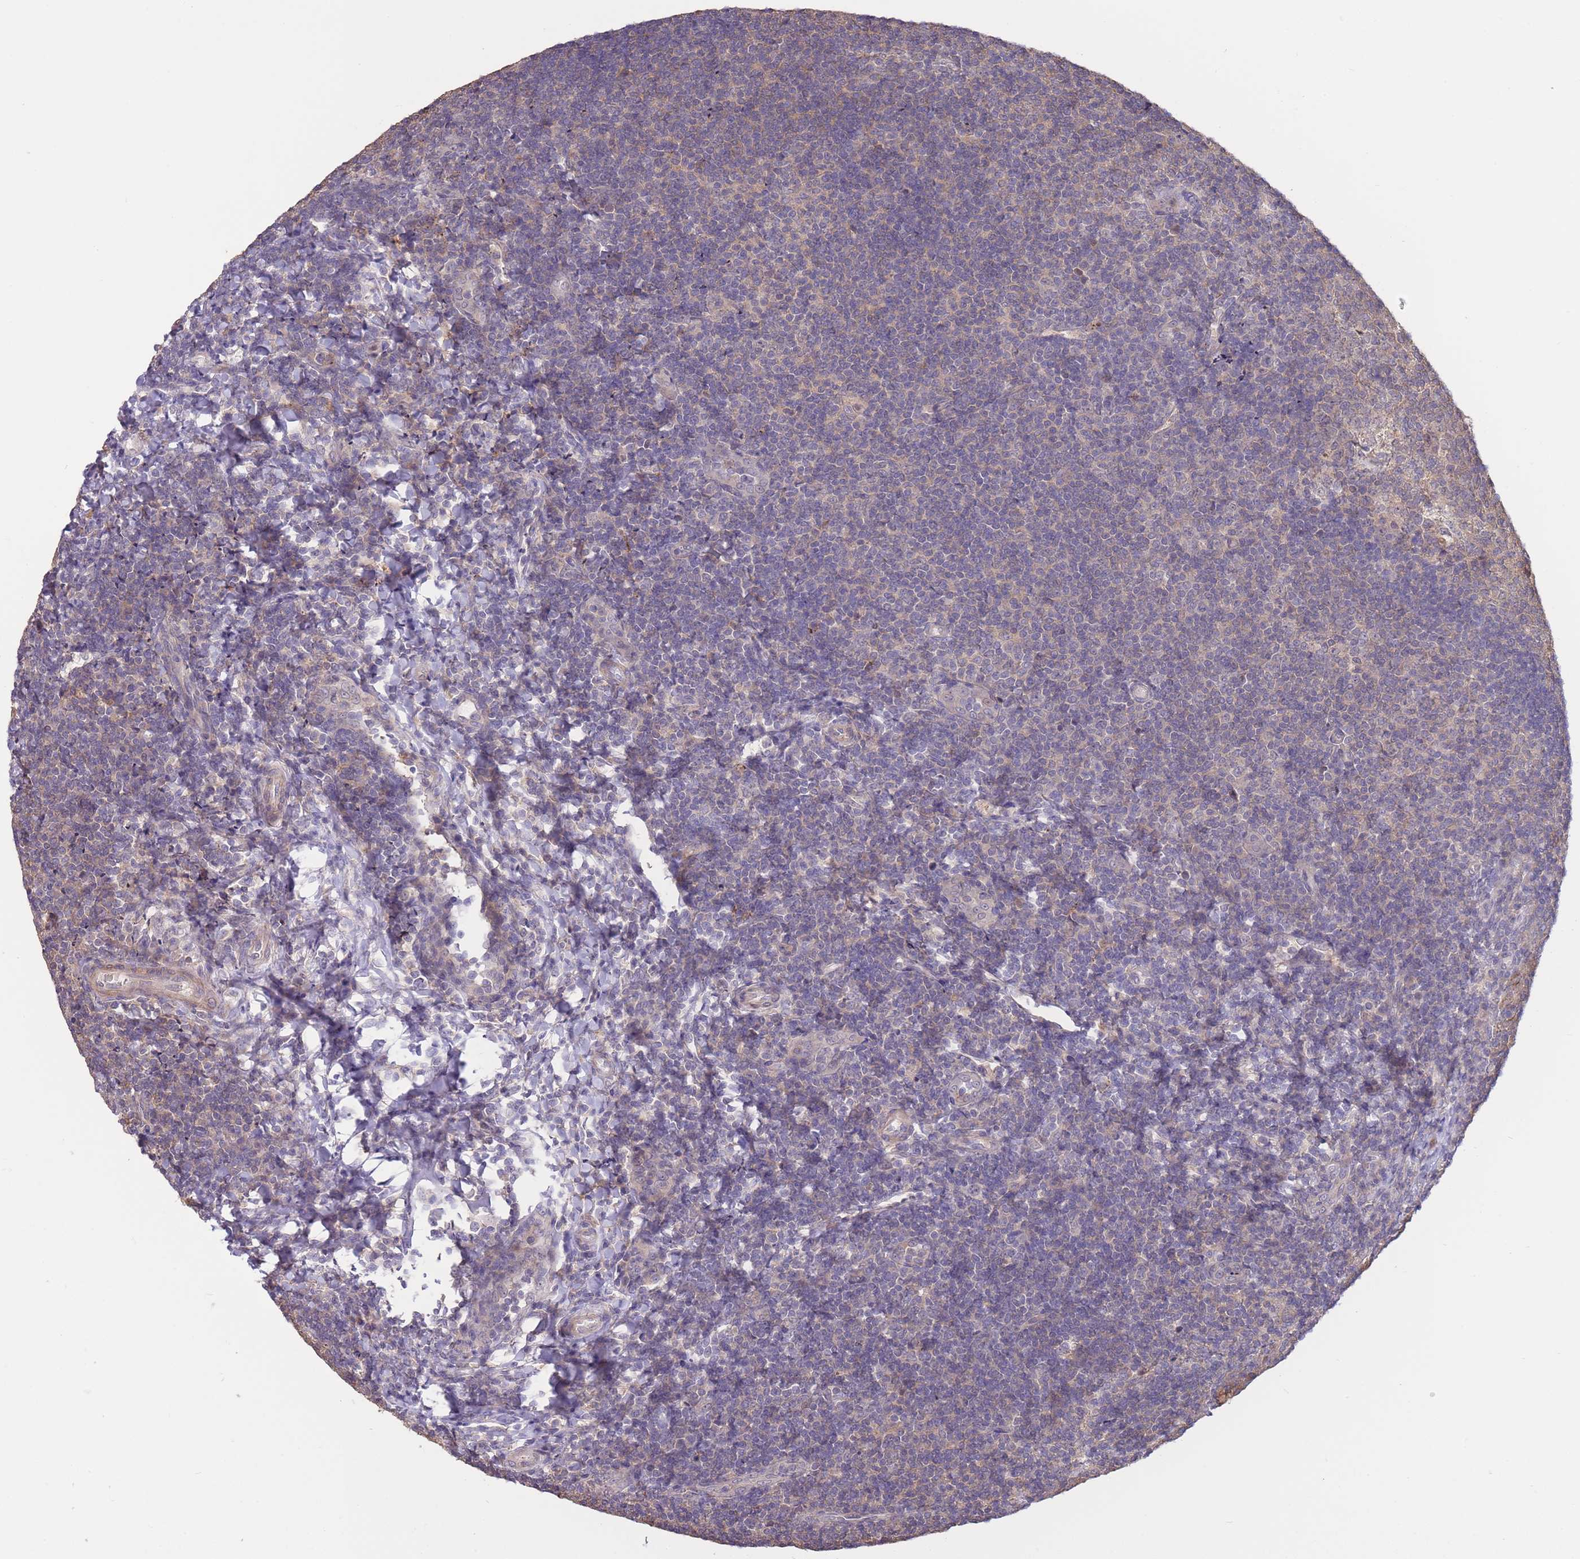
{"staining": {"intensity": "negative", "quantity": "none", "location": "none"}, "tissue": "tonsil", "cell_type": "Germinal center cells", "image_type": "normal", "snomed": [{"axis": "morphology", "description": "Normal tissue, NOS"}, {"axis": "topography", "description": "Tonsil"}], "caption": "Protein analysis of unremarkable tonsil displays no significant expression in germinal center cells.", "gene": "ZNF304", "patient": {"sex": "male", "age": 17}}